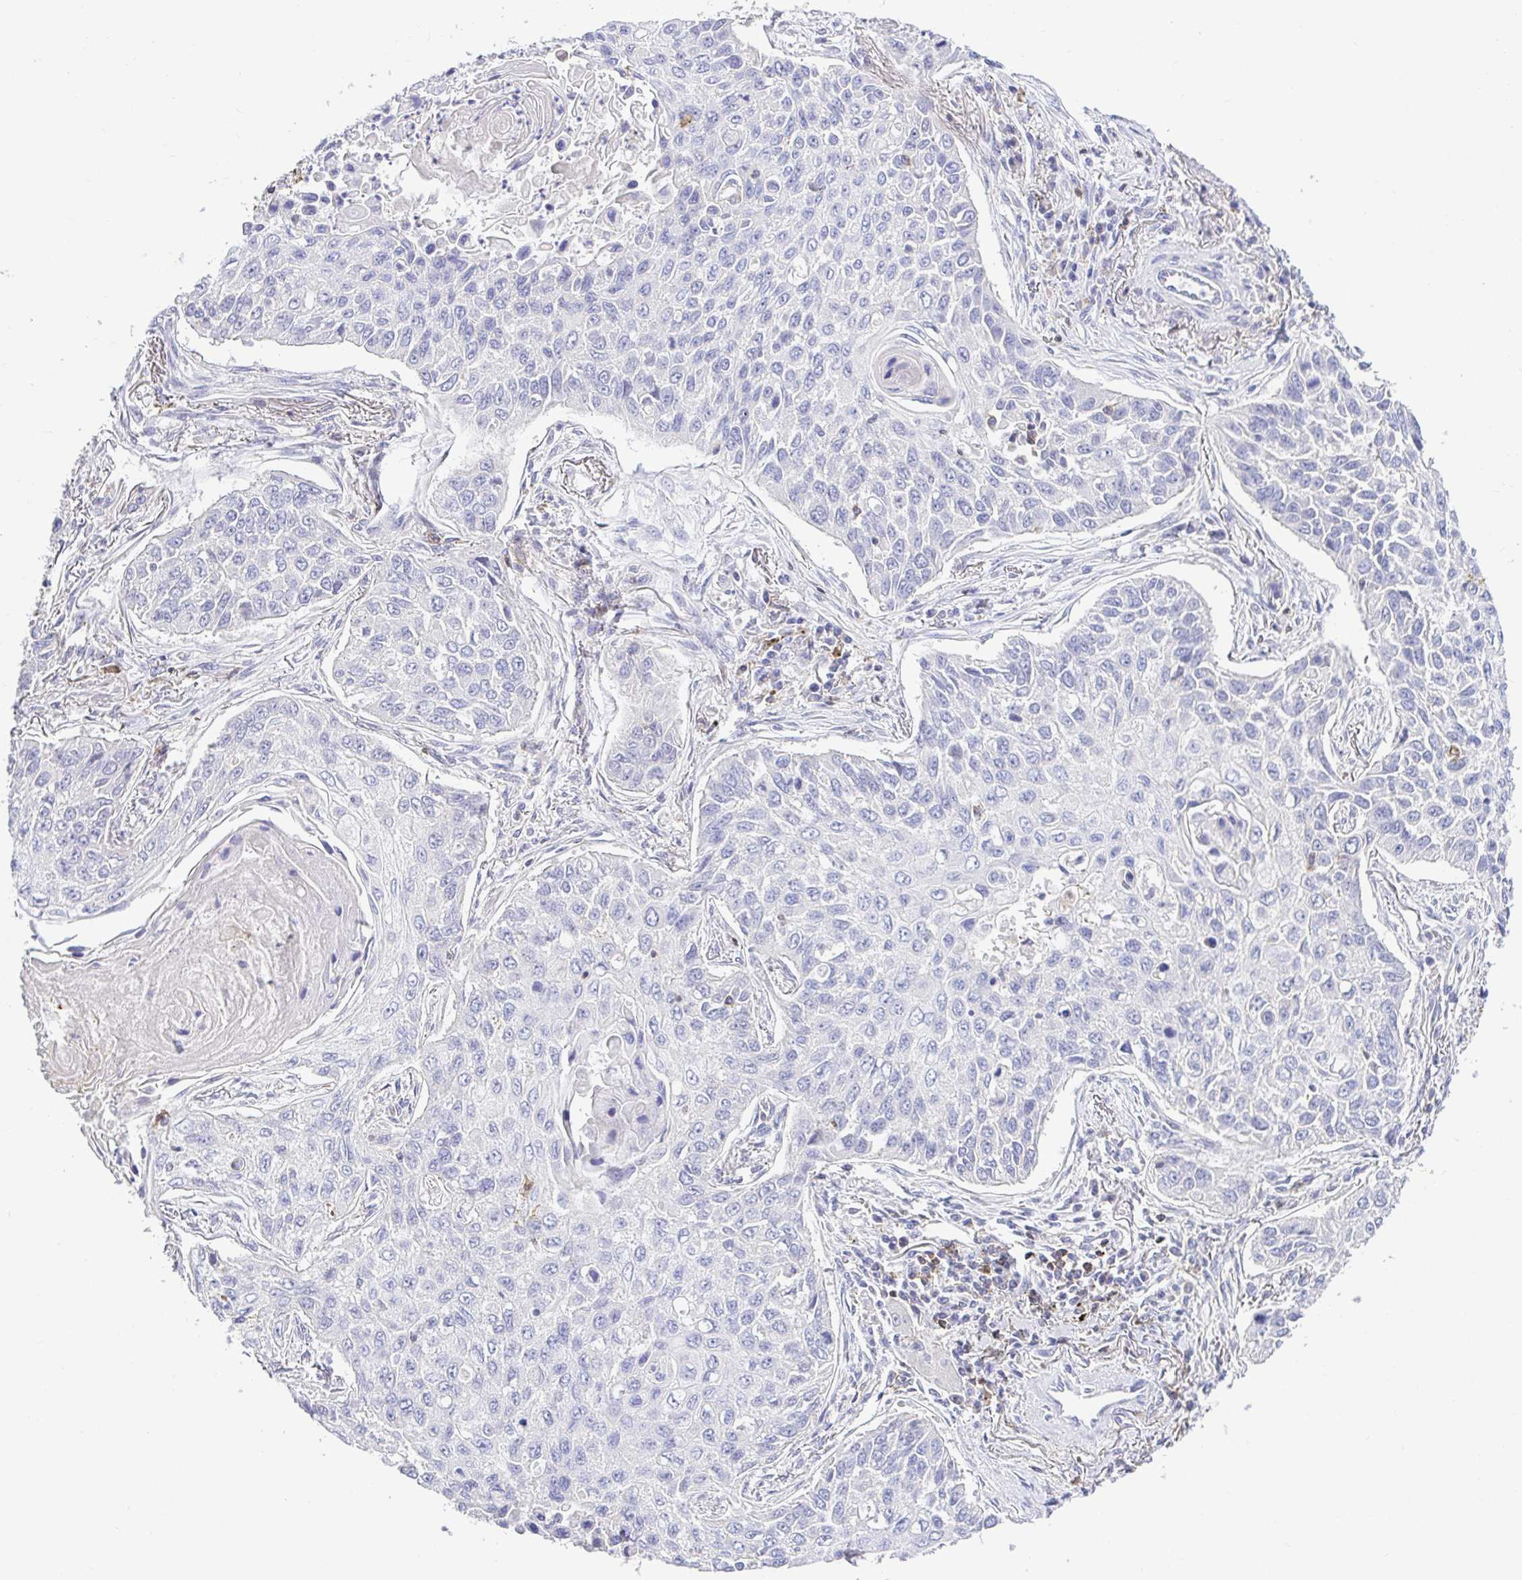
{"staining": {"intensity": "negative", "quantity": "none", "location": "none"}, "tissue": "lung cancer", "cell_type": "Tumor cells", "image_type": "cancer", "snomed": [{"axis": "morphology", "description": "Squamous cell carcinoma, NOS"}, {"axis": "topography", "description": "Lung"}], "caption": "Lung cancer (squamous cell carcinoma) was stained to show a protein in brown. There is no significant staining in tumor cells. Brightfield microscopy of IHC stained with DAB (brown) and hematoxylin (blue), captured at high magnification.", "gene": "SKAP1", "patient": {"sex": "male", "age": 75}}